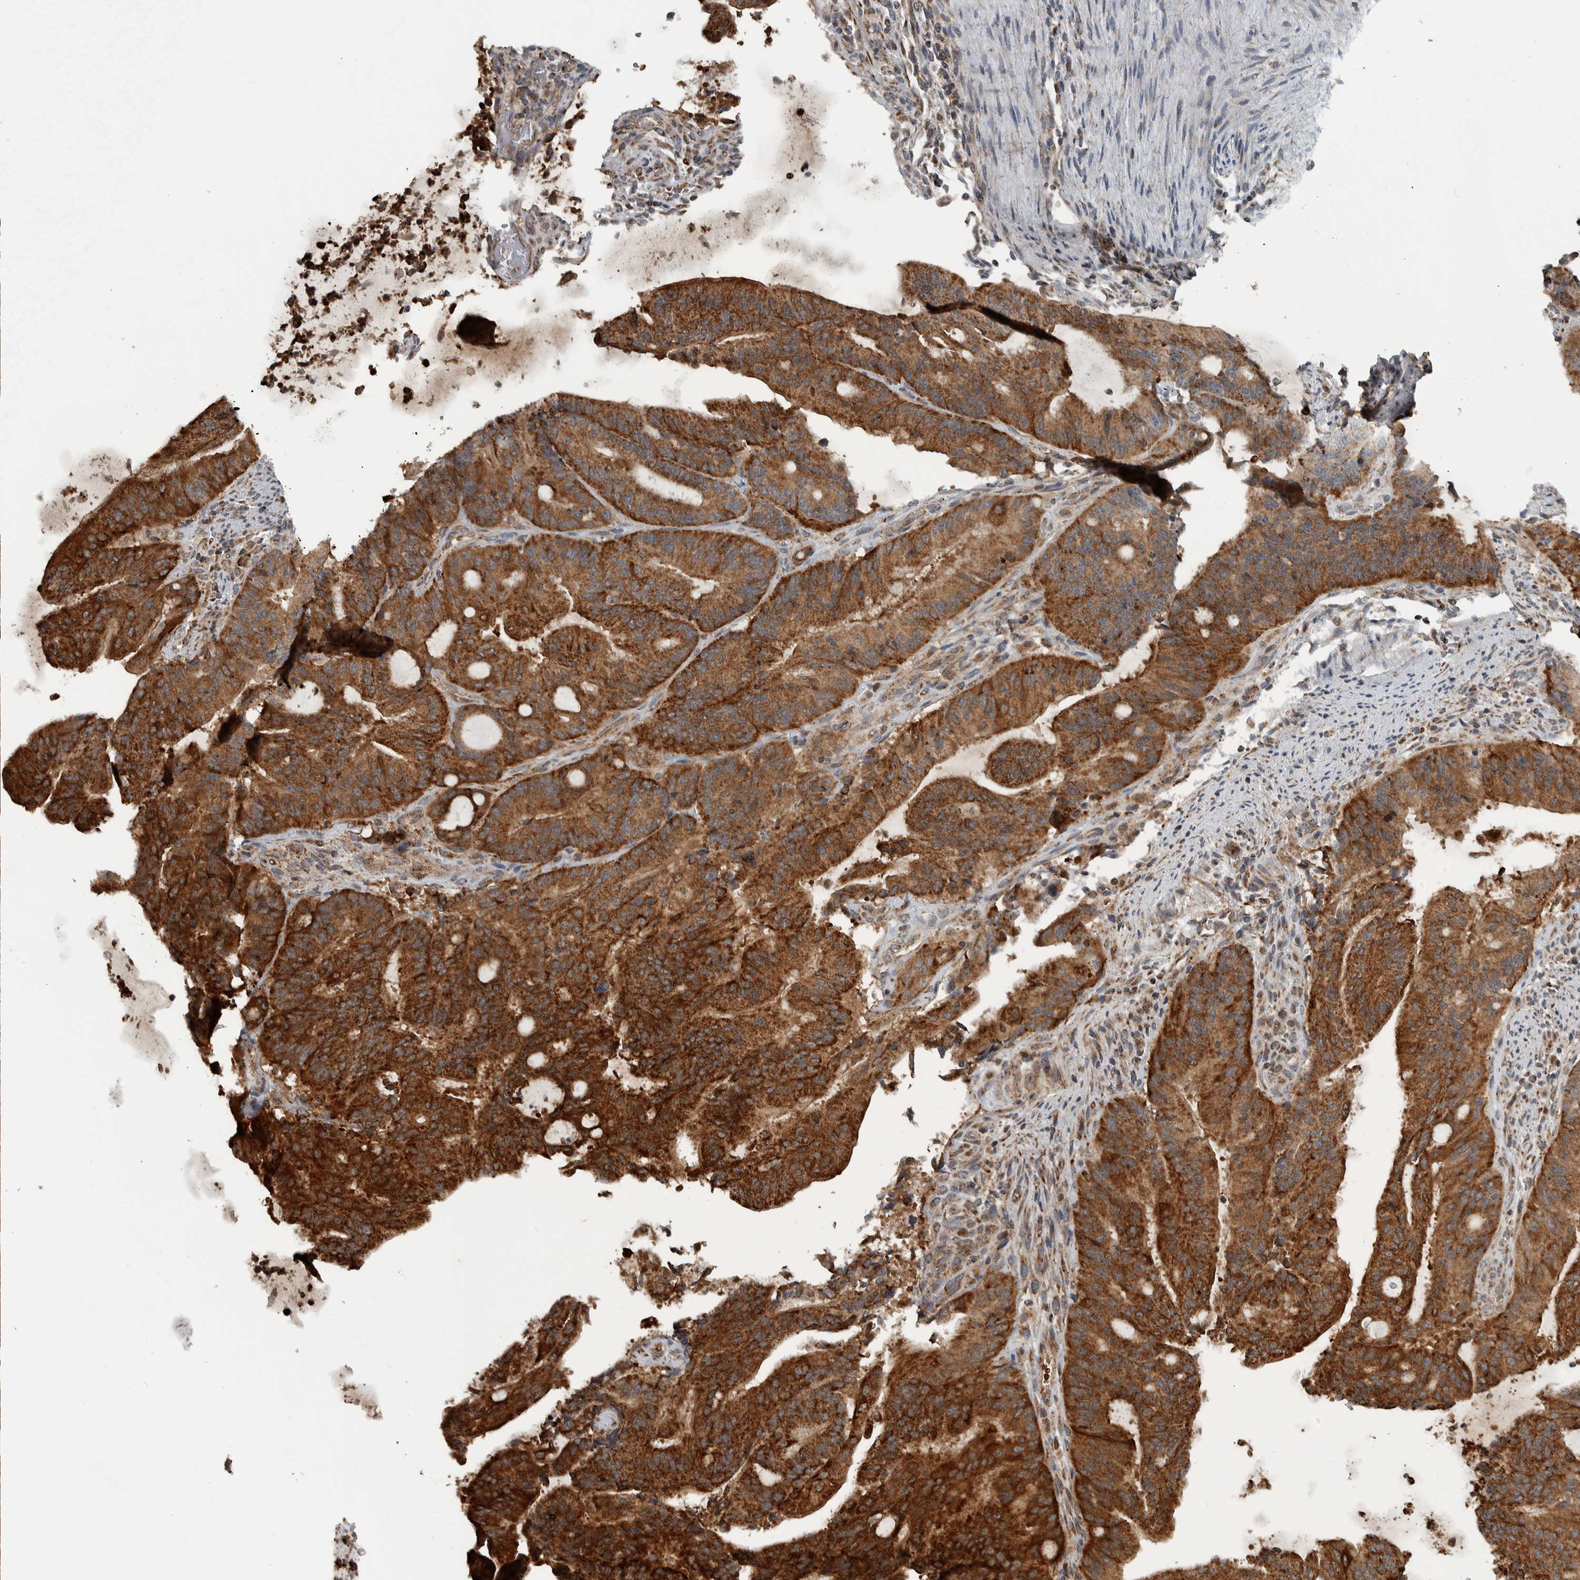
{"staining": {"intensity": "strong", "quantity": ">75%", "location": "cytoplasmic/membranous"}, "tissue": "liver cancer", "cell_type": "Tumor cells", "image_type": "cancer", "snomed": [{"axis": "morphology", "description": "Normal tissue, NOS"}, {"axis": "morphology", "description": "Cholangiocarcinoma"}, {"axis": "topography", "description": "Liver"}, {"axis": "topography", "description": "Peripheral nerve tissue"}], "caption": "Immunohistochemical staining of human liver cholangiocarcinoma demonstrates high levels of strong cytoplasmic/membranous staining in approximately >75% of tumor cells. Ihc stains the protein of interest in brown and the nuclei are stained blue.", "gene": "PPM1K", "patient": {"sex": "female", "age": 73}}